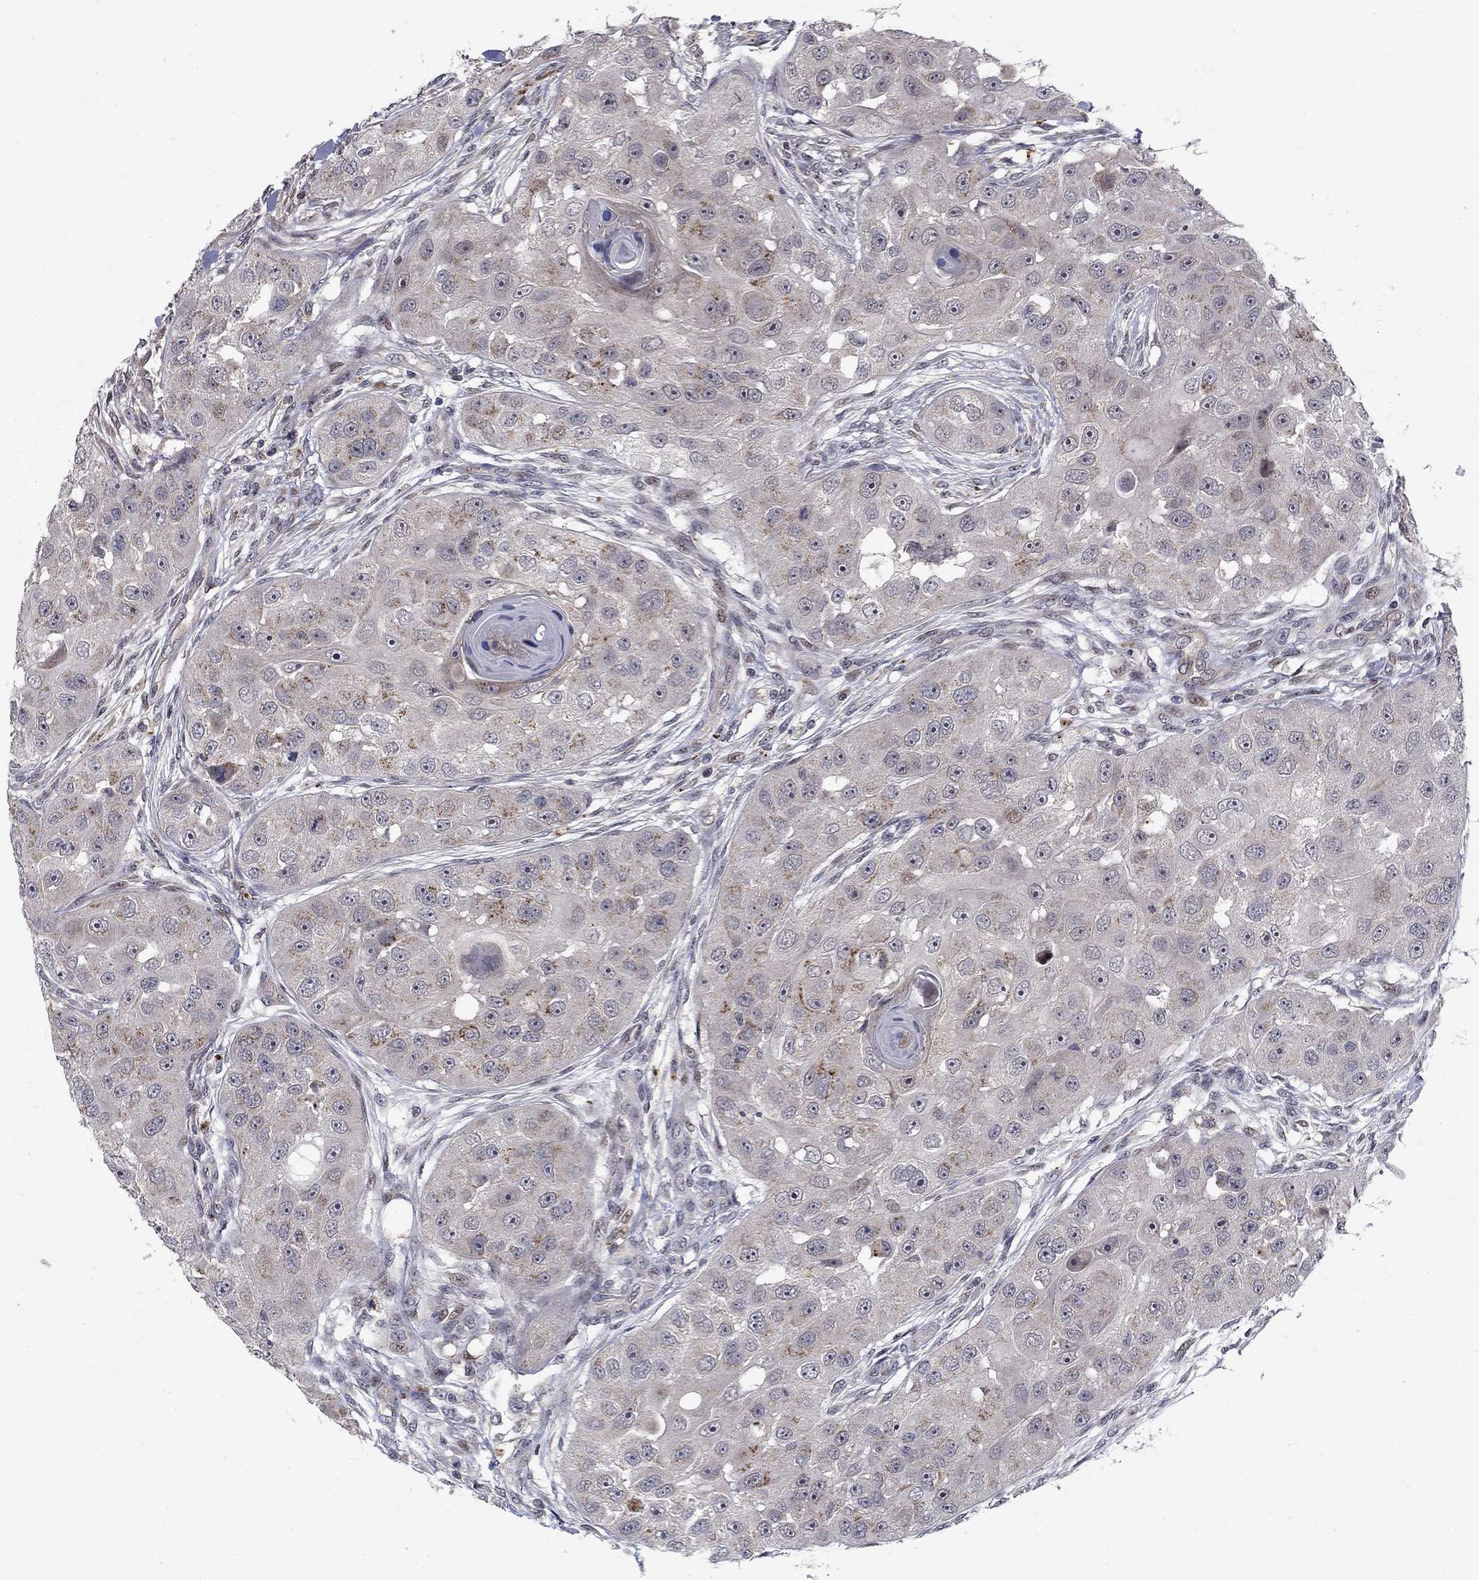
{"staining": {"intensity": "moderate", "quantity": "<25%", "location": "cytoplasmic/membranous"}, "tissue": "head and neck cancer", "cell_type": "Tumor cells", "image_type": "cancer", "snomed": [{"axis": "morphology", "description": "Squamous cell carcinoma, NOS"}, {"axis": "topography", "description": "Head-Neck"}], "caption": "Protein staining exhibits moderate cytoplasmic/membranous staining in approximately <25% of tumor cells in head and neck cancer (squamous cell carcinoma).", "gene": "FAM3B", "patient": {"sex": "male", "age": 51}}